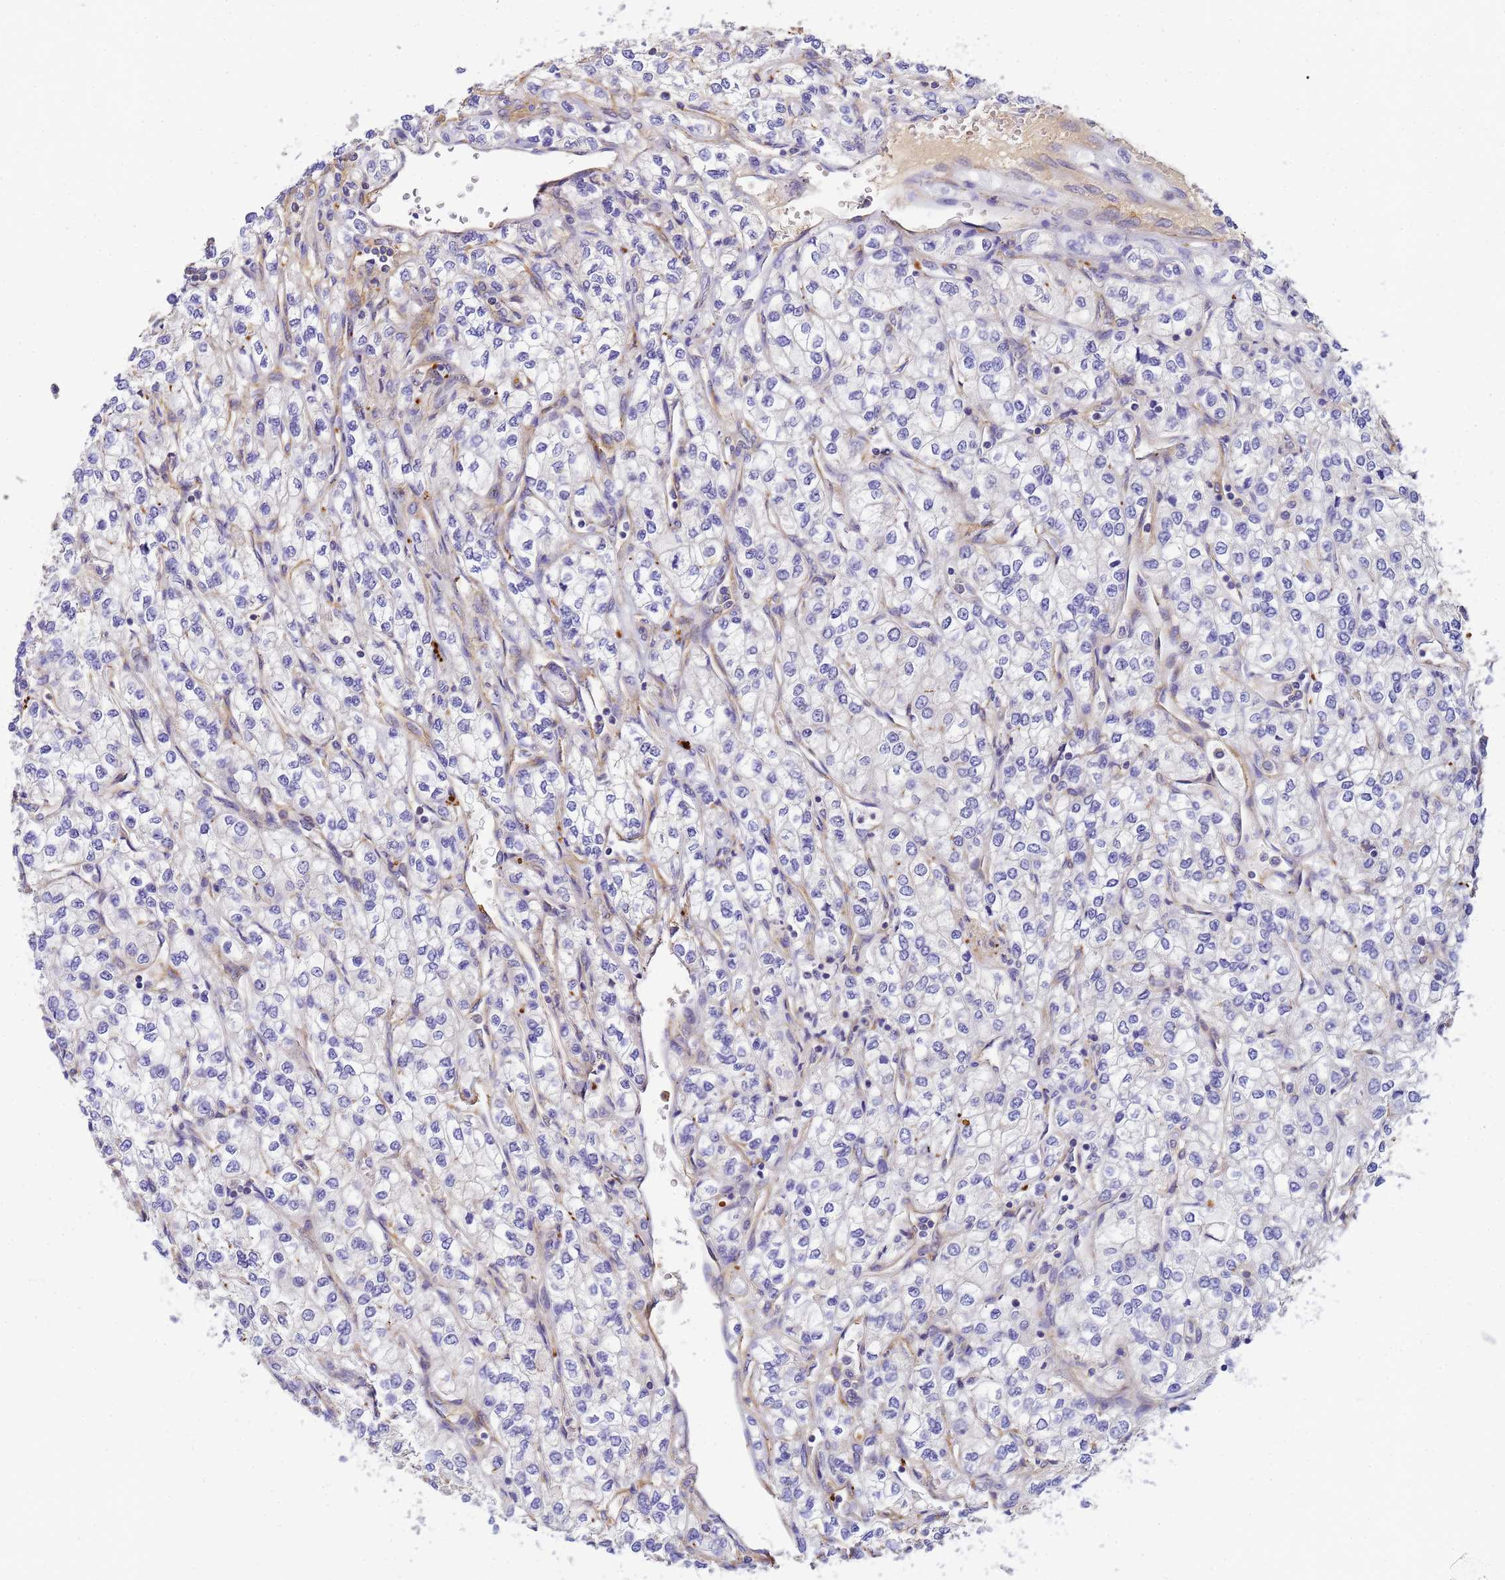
{"staining": {"intensity": "negative", "quantity": "none", "location": "none"}, "tissue": "renal cancer", "cell_type": "Tumor cells", "image_type": "cancer", "snomed": [{"axis": "morphology", "description": "Adenocarcinoma, NOS"}, {"axis": "topography", "description": "Kidney"}], "caption": "An immunohistochemistry image of renal cancer is shown. There is no staining in tumor cells of renal cancer.", "gene": "MYL12A", "patient": {"sex": "male", "age": 80}}